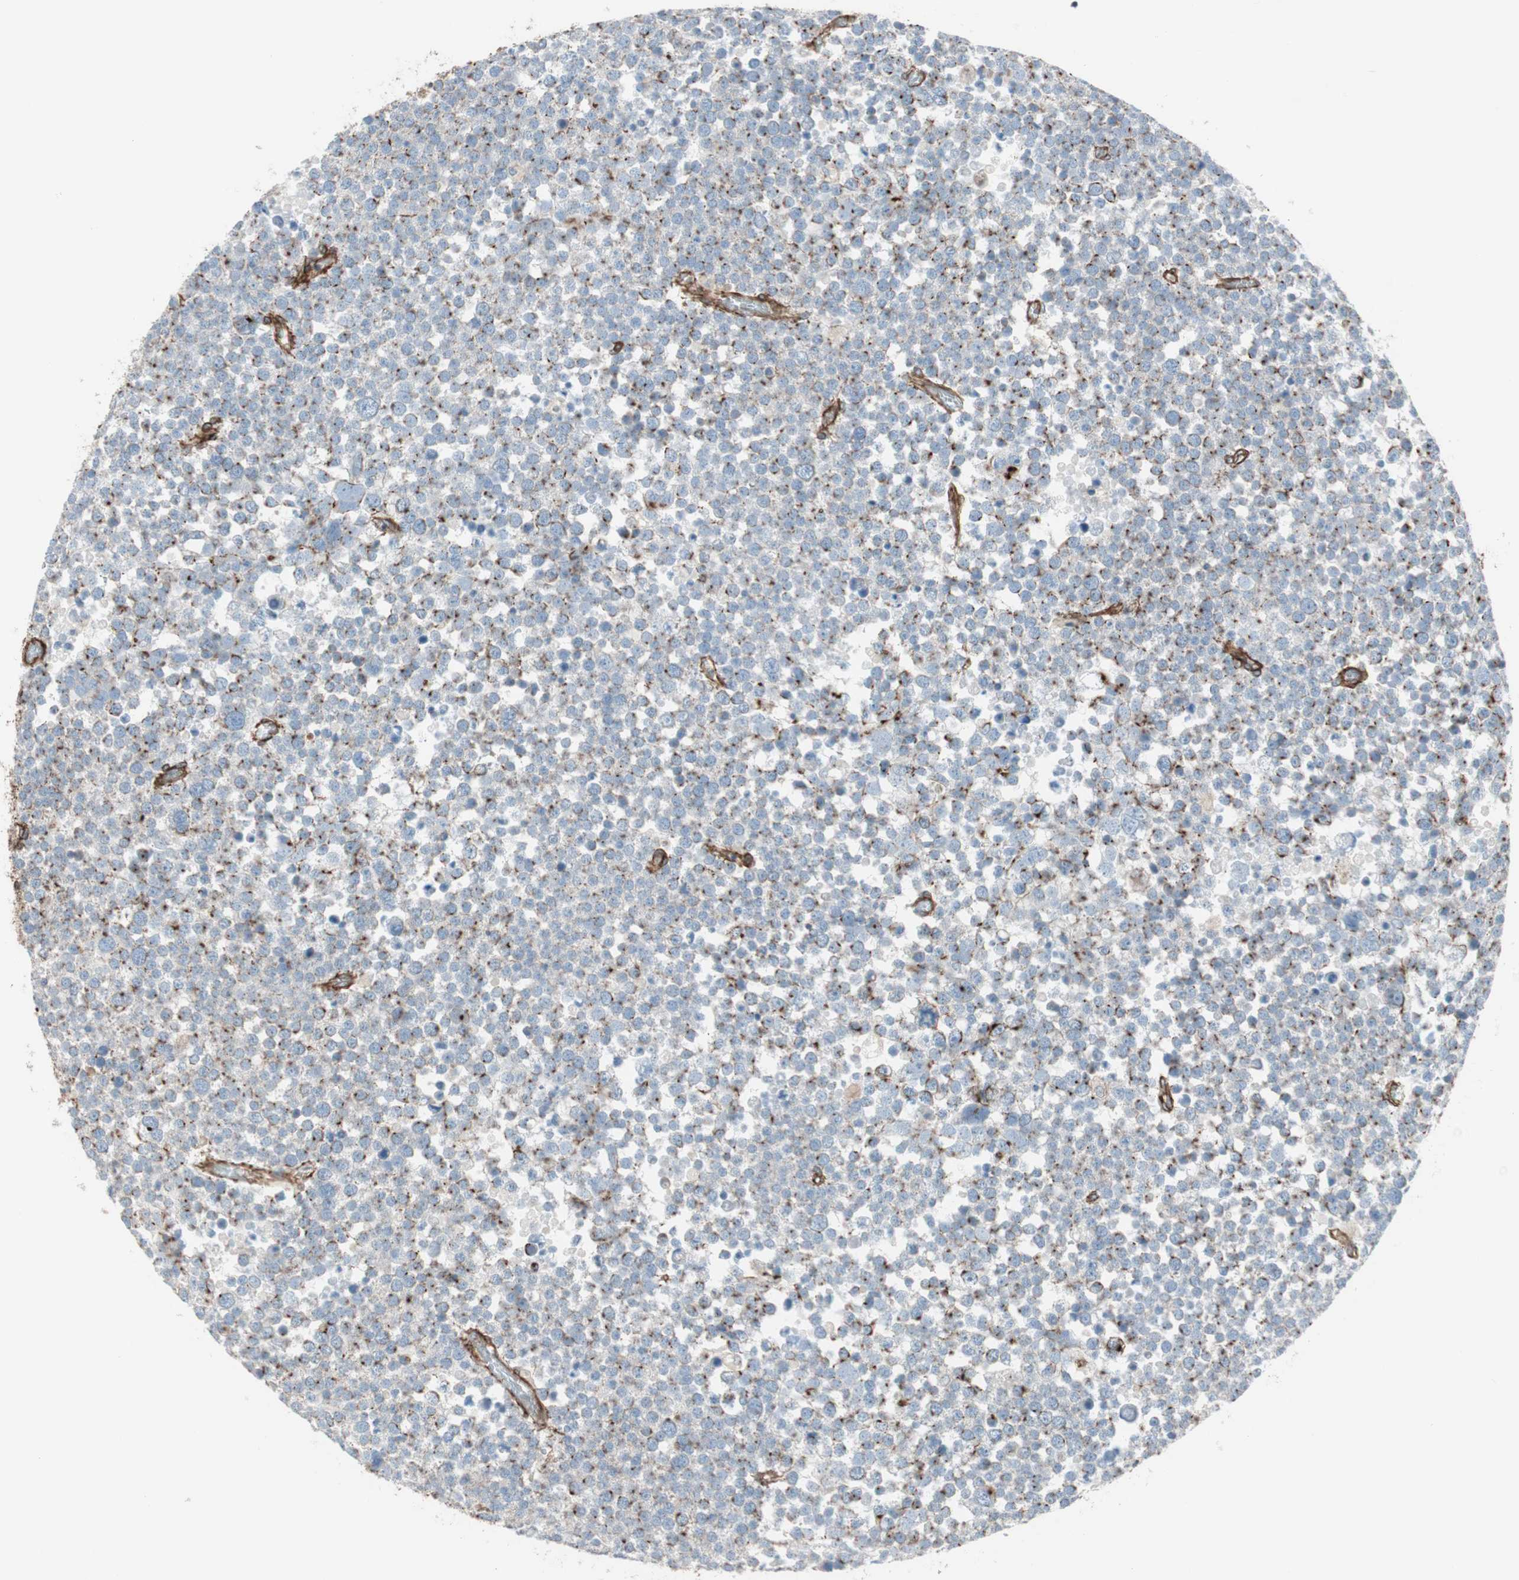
{"staining": {"intensity": "moderate", "quantity": "25%-75%", "location": "cytoplasmic/membranous"}, "tissue": "testis cancer", "cell_type": "Tumor cells", "image_type": "cancer", "snomed": [{"axis": "morphology", "description": "Seminoma, NOS"}, {"axis": "topography", "description": "Testis"}], "caption": "Immunohistochemical staining of human testis cancer reveals medium levels of moderate cytoplasmic/membranous protein expression in approximately 25%-75% of tumor cells. The protein is stained brown, and the nuclei are stained in blue (DAB (3,3'-diaminobenzidine) IHC with brightfield microscopy, high magnification).", "gene": "TCTA", "patient": {"sex": "male", "age": 71}}